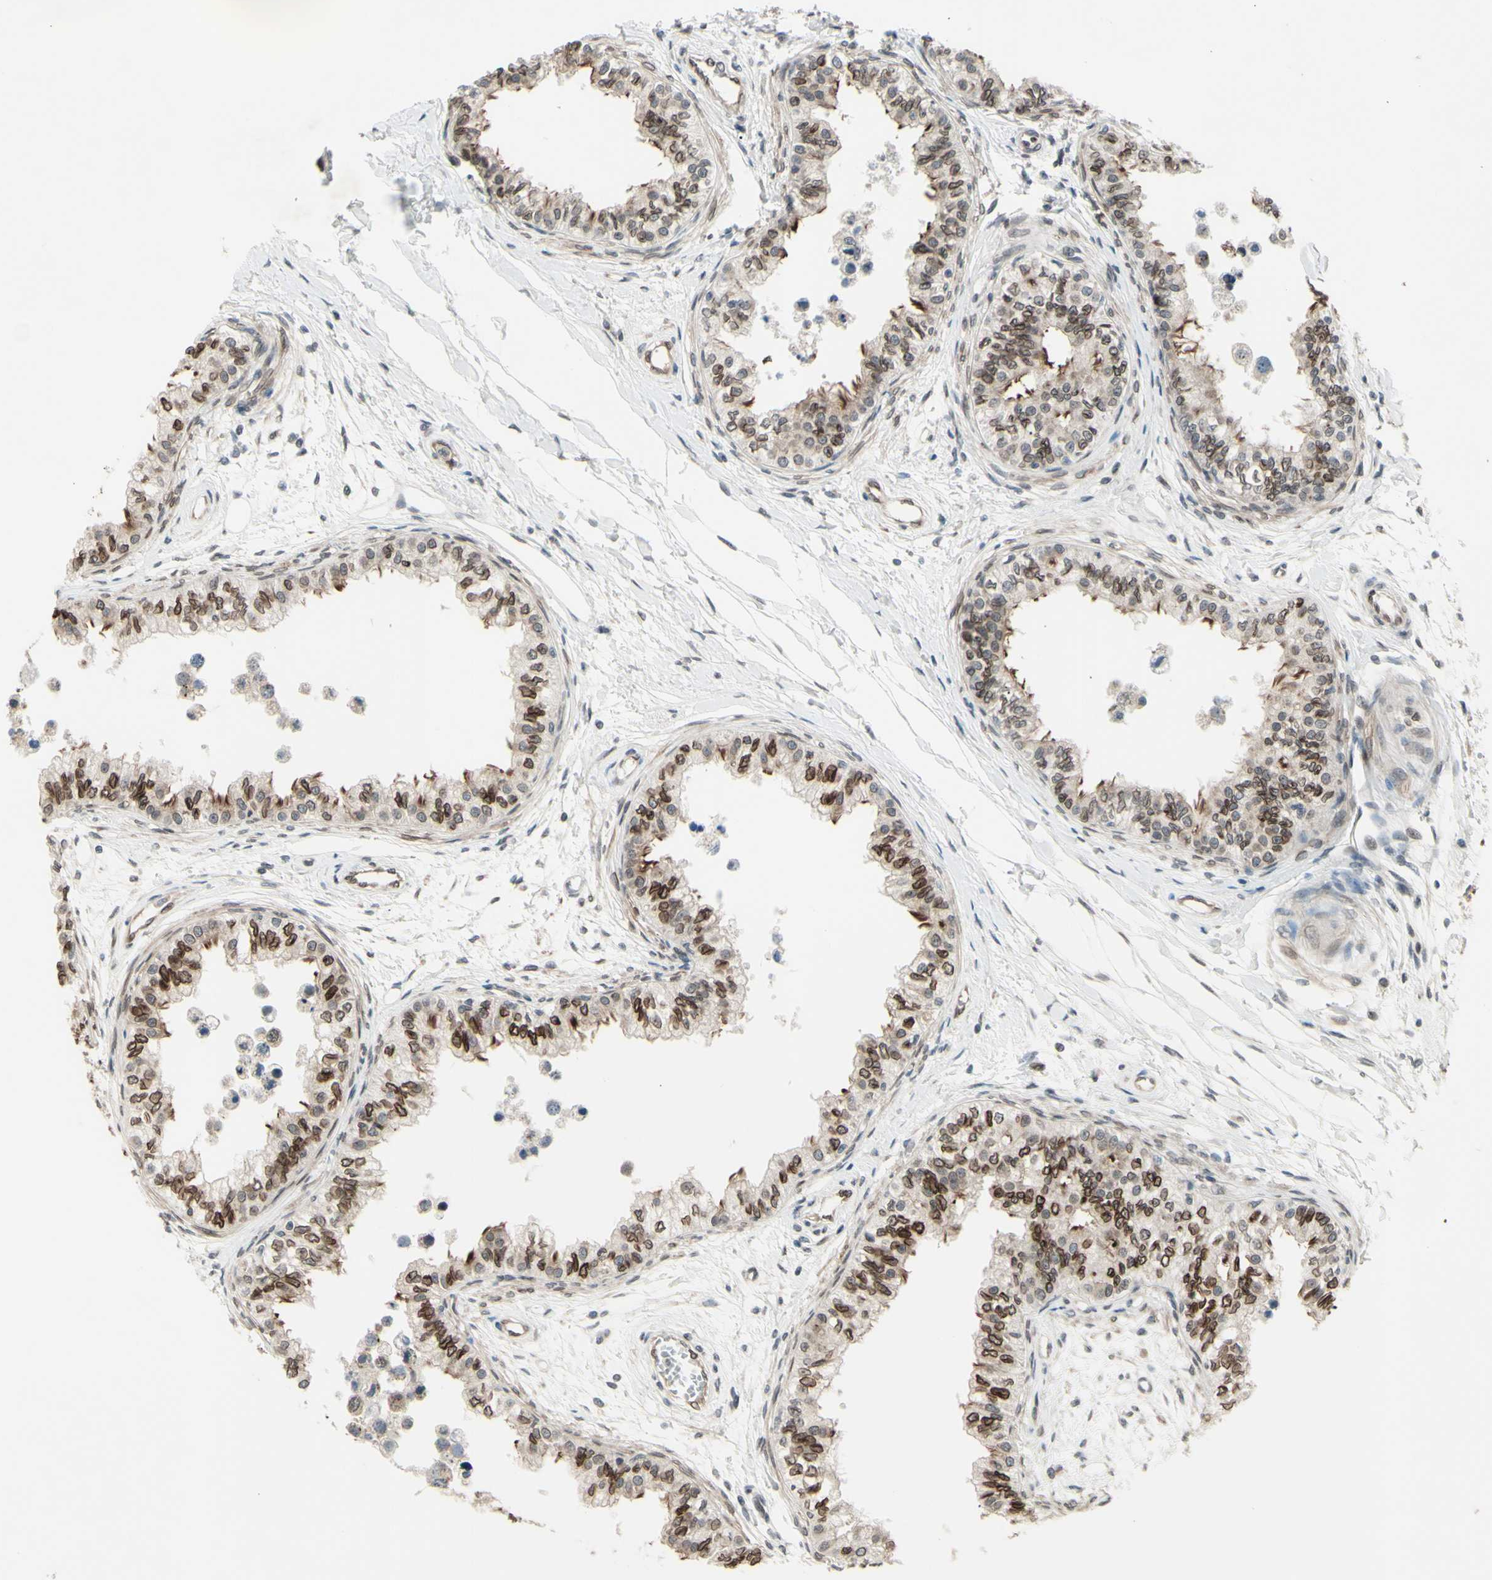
{"staining": {"intensity": "moderate", "quantity": ">75%", "location": "cytoplasmic/membranous,nuclear"}, "tissue": "epididymis", "cell_type": "Glandular cells", "image_type": "normal", "snomed": [{"axis": "morphology", "description": "Normal tissue, NOS"}, {"axis": "morphology", "description": "Adenocarcinoma, metastatic, NOS"}, {"axis": "topography", "description": "Testis"}, {"axis": "topography", "description": "Epididymis"}], "caption": "Epididymis stained with a brown dye demonstrates moderate cytoplasmic/membranous,nuclear positive staining in approximately >75% of glandular cells.", "gene": "MLF2", "patient": {"sex": "male", "age": 26}}